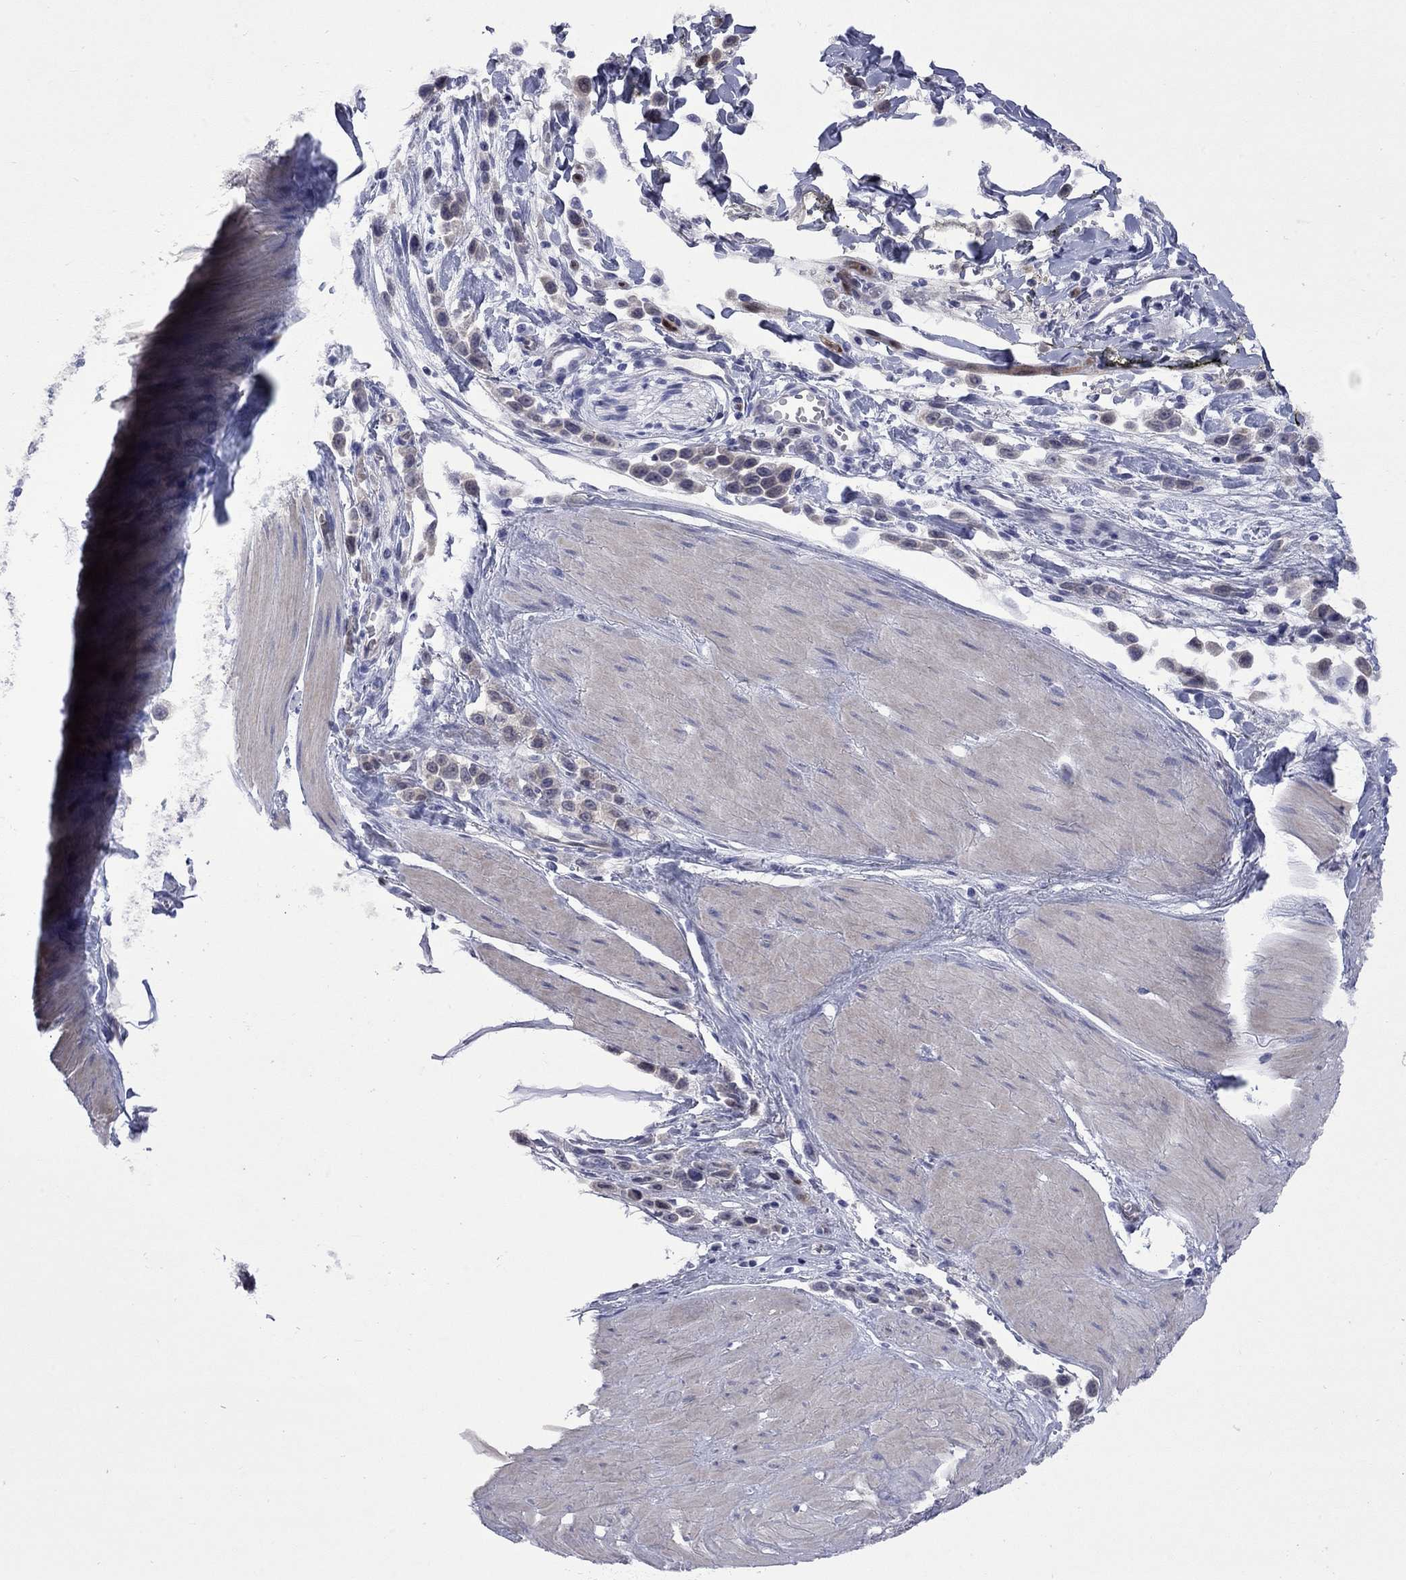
{"staining": {"intensity": "weak", "quantity": ">75%", "location": "cytoplasmic/membranous"}, "tissue": "stomach cancer", "cell_type": "Tumor cells", "image_type": "cancer", "snomed": [{"axis": "morphology", "description": "Adenocarcinoma, NOS"}, {"axis": "topography", "description": "Stomach"}], "caption": "The micrograph displays immunohistochemical staining of adenocarcinoma (stomach). There is weak cytoplasmic/membranous staining is identified in approximately >75% of tumor cells.", "gene": "CTNNBIP1", "patient": {"sex": "male", "age": 47}}